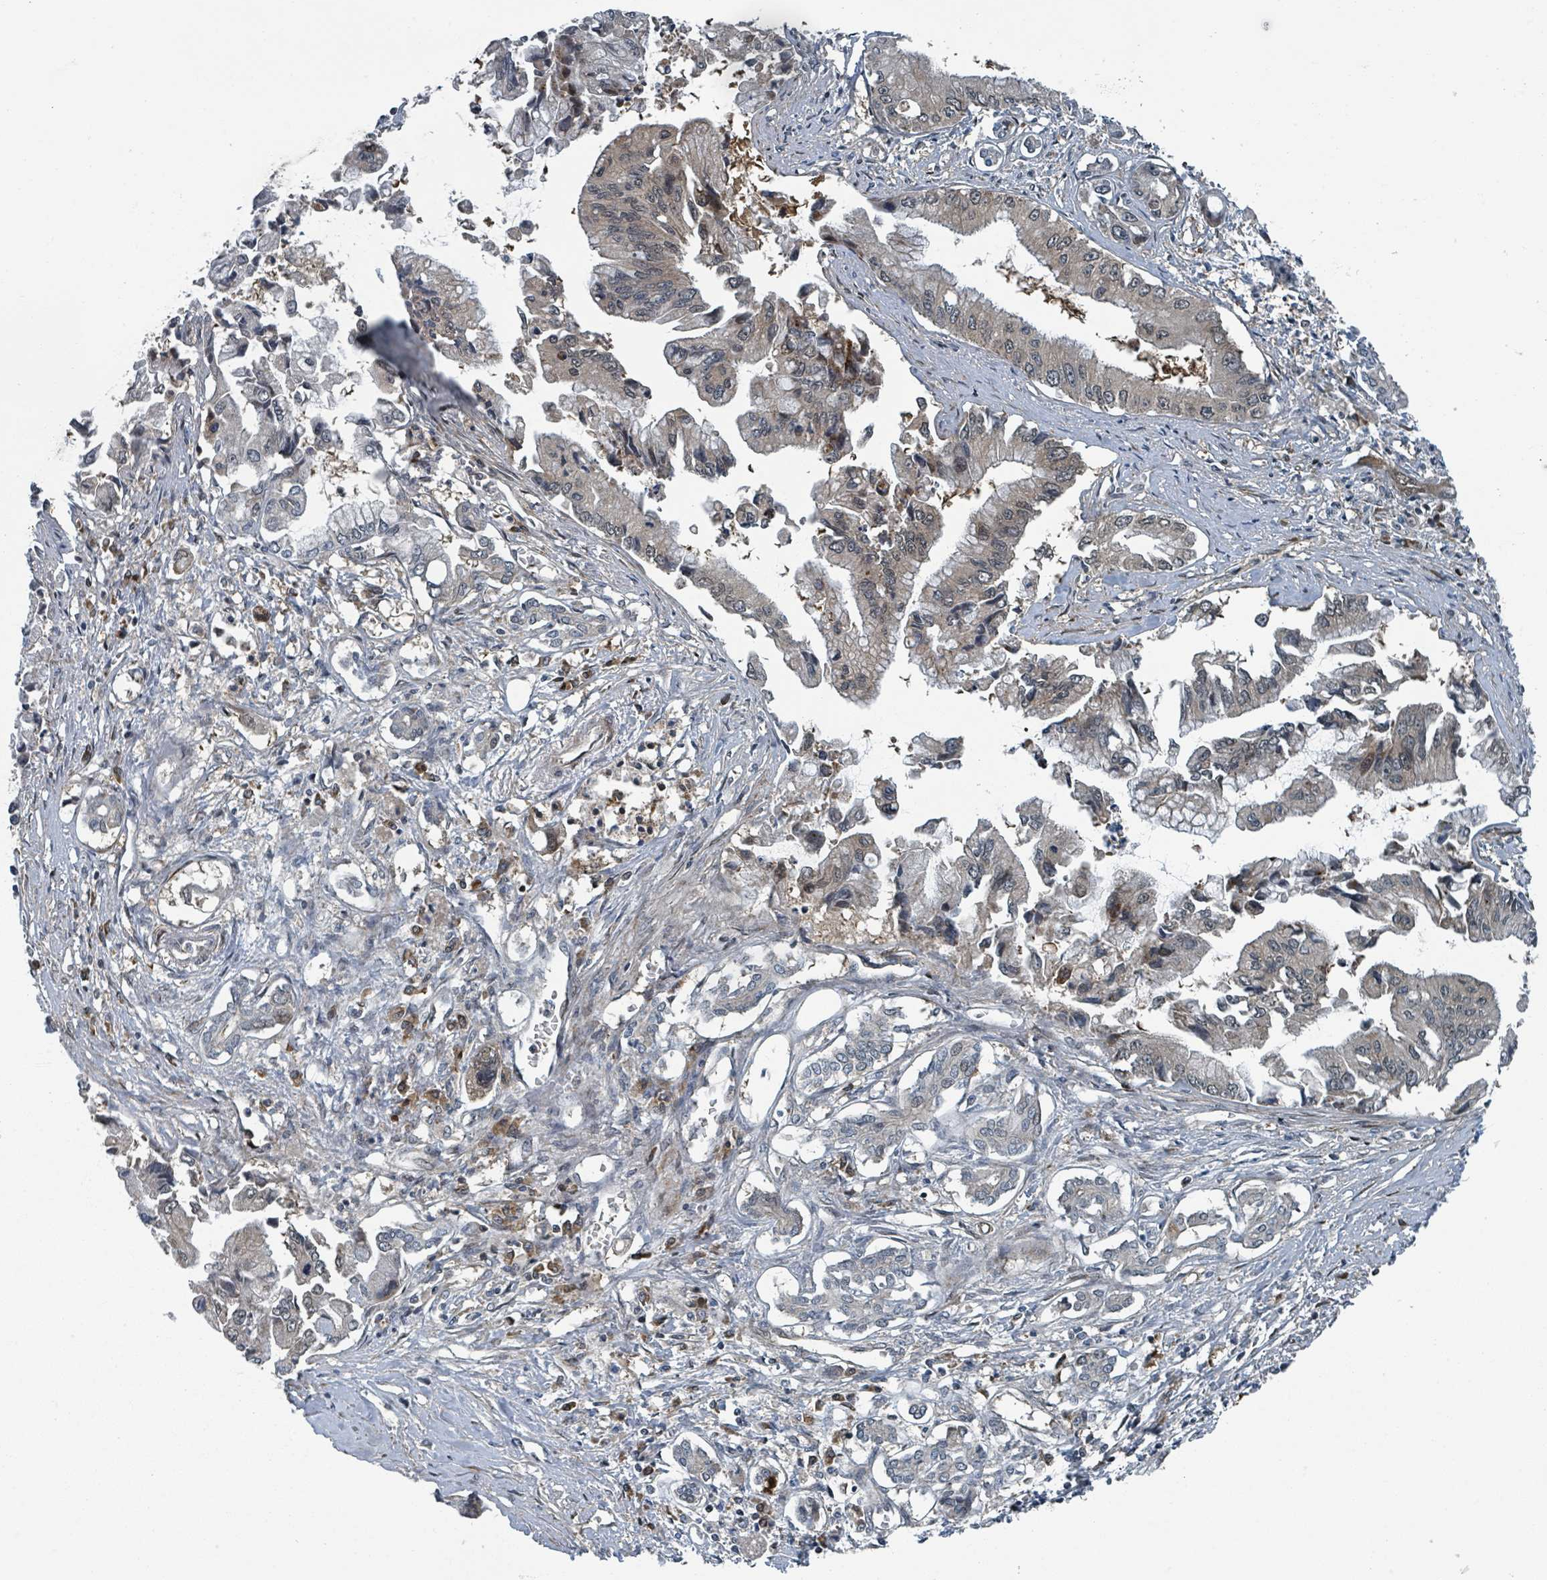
{"staining": {"intensity": "moderate", "quantity": "<25%", "location": "cytoplasmic/membranous"}, "tissue": "pancreatic cancer", "cell_type": "Tumor cells", "image_type": "cancer", "snomed": [{"axis": "morphology", "description": "Adenocarcinoma, NOS"}, {"axis": "topography", "description": "Pancreas"}], "caption": "Adenocarcinoma (pancreatic) tissue displays moderate cytoplasmic/membranous positivity in about <25% of tumor cells, visualized by immunohistochemistry.", "gene": "GOLGA7", "patient": {"sex": "male", "age": 84}}